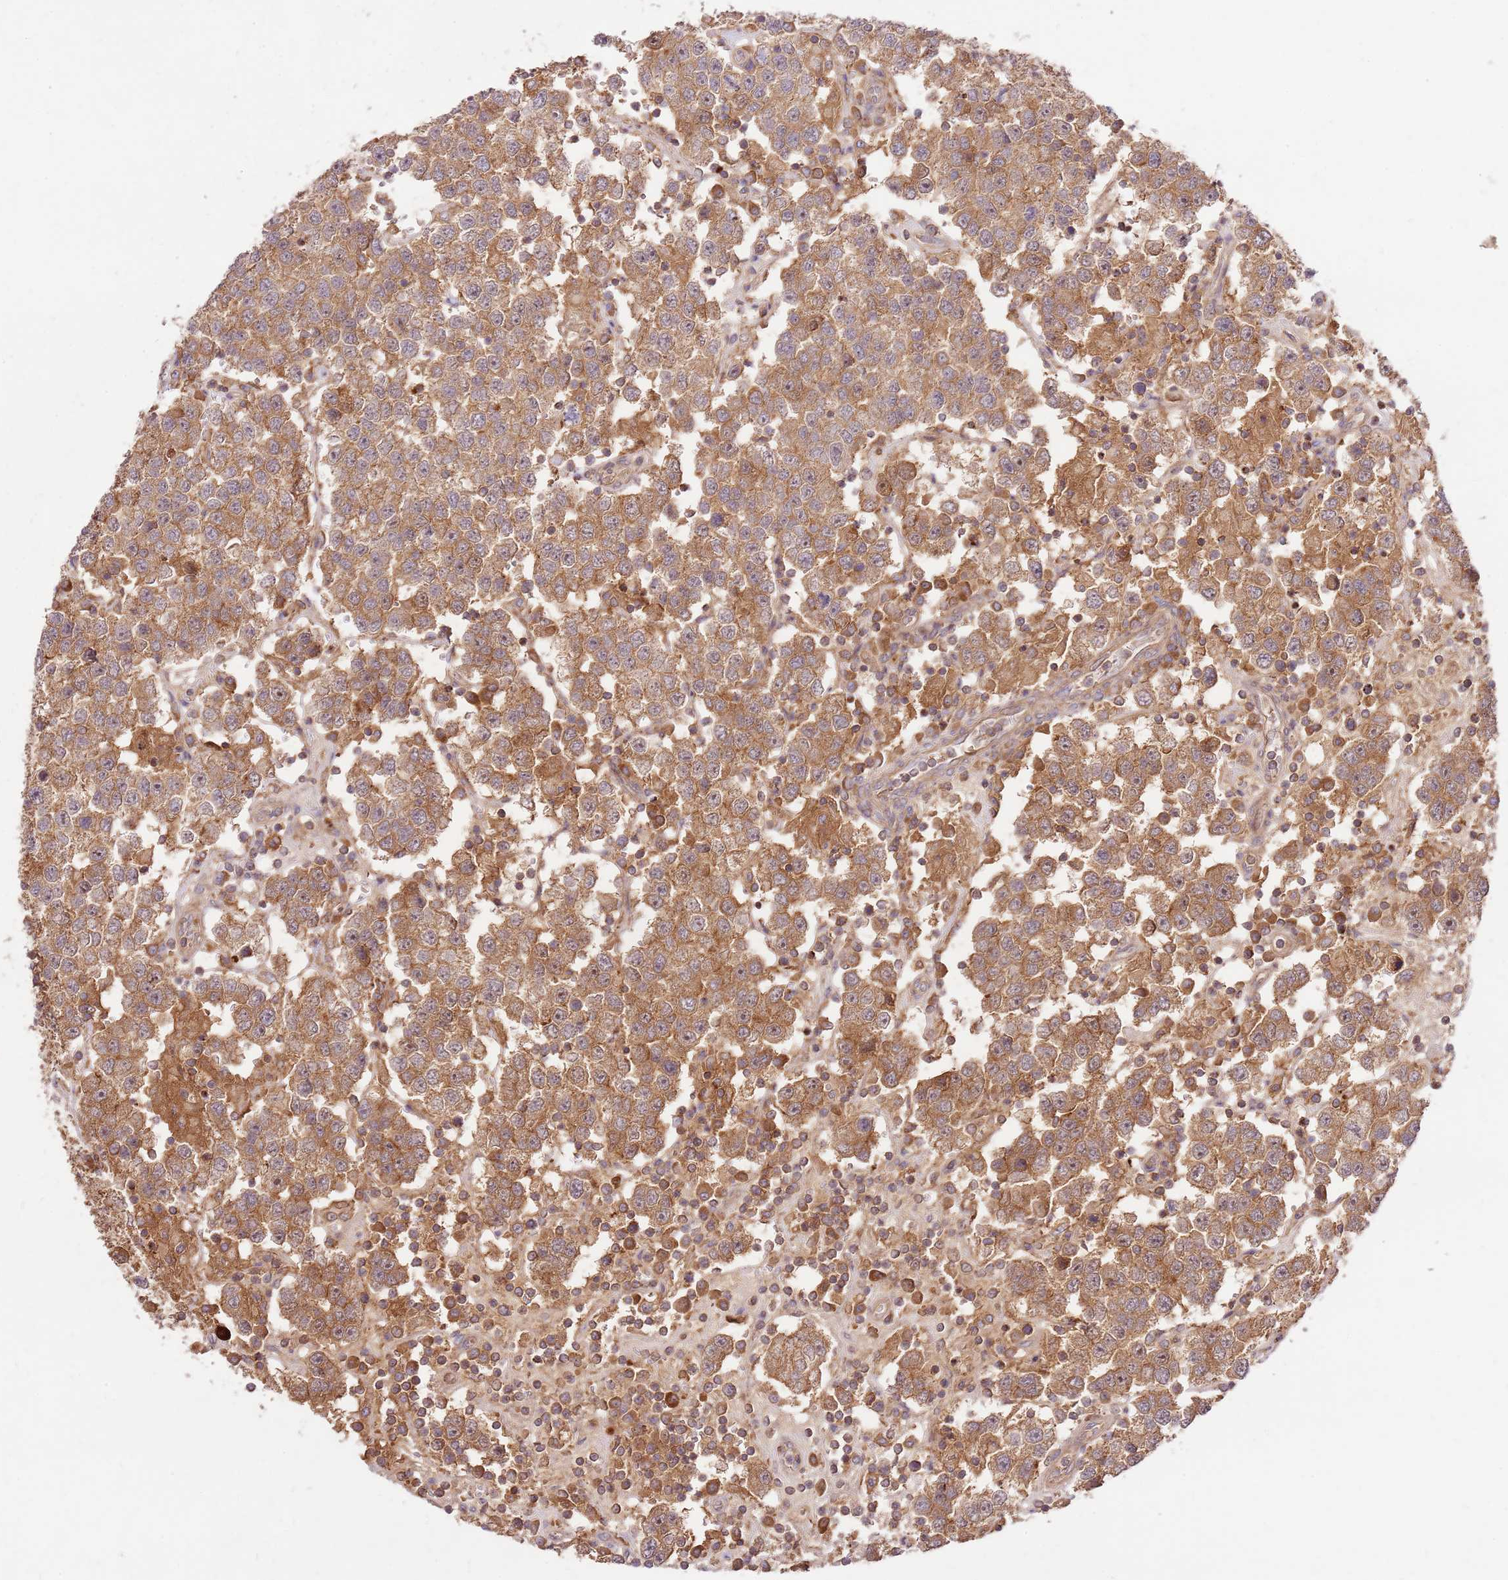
{"staining": {"intensity": "moderate", "quantity": ">75%", "location": "cytoplasmic/membranous"}, "tissue": "testis cancer", "cell_type": "Tumor cells", "image_type": "cancer", "snomed": [{"axis": "morphology", "description": "Seminoma, NOS"}, {"axis": "topography", "description": "Testis"}], "caption": "IHC of testis cancer (seminoma) exhibits medium levels of moderate cytoplasmic/membranous positivity in about >75% of tumor cells.", "gene": "GAREM1", "patient": {"sex": "male", "age": 37}}